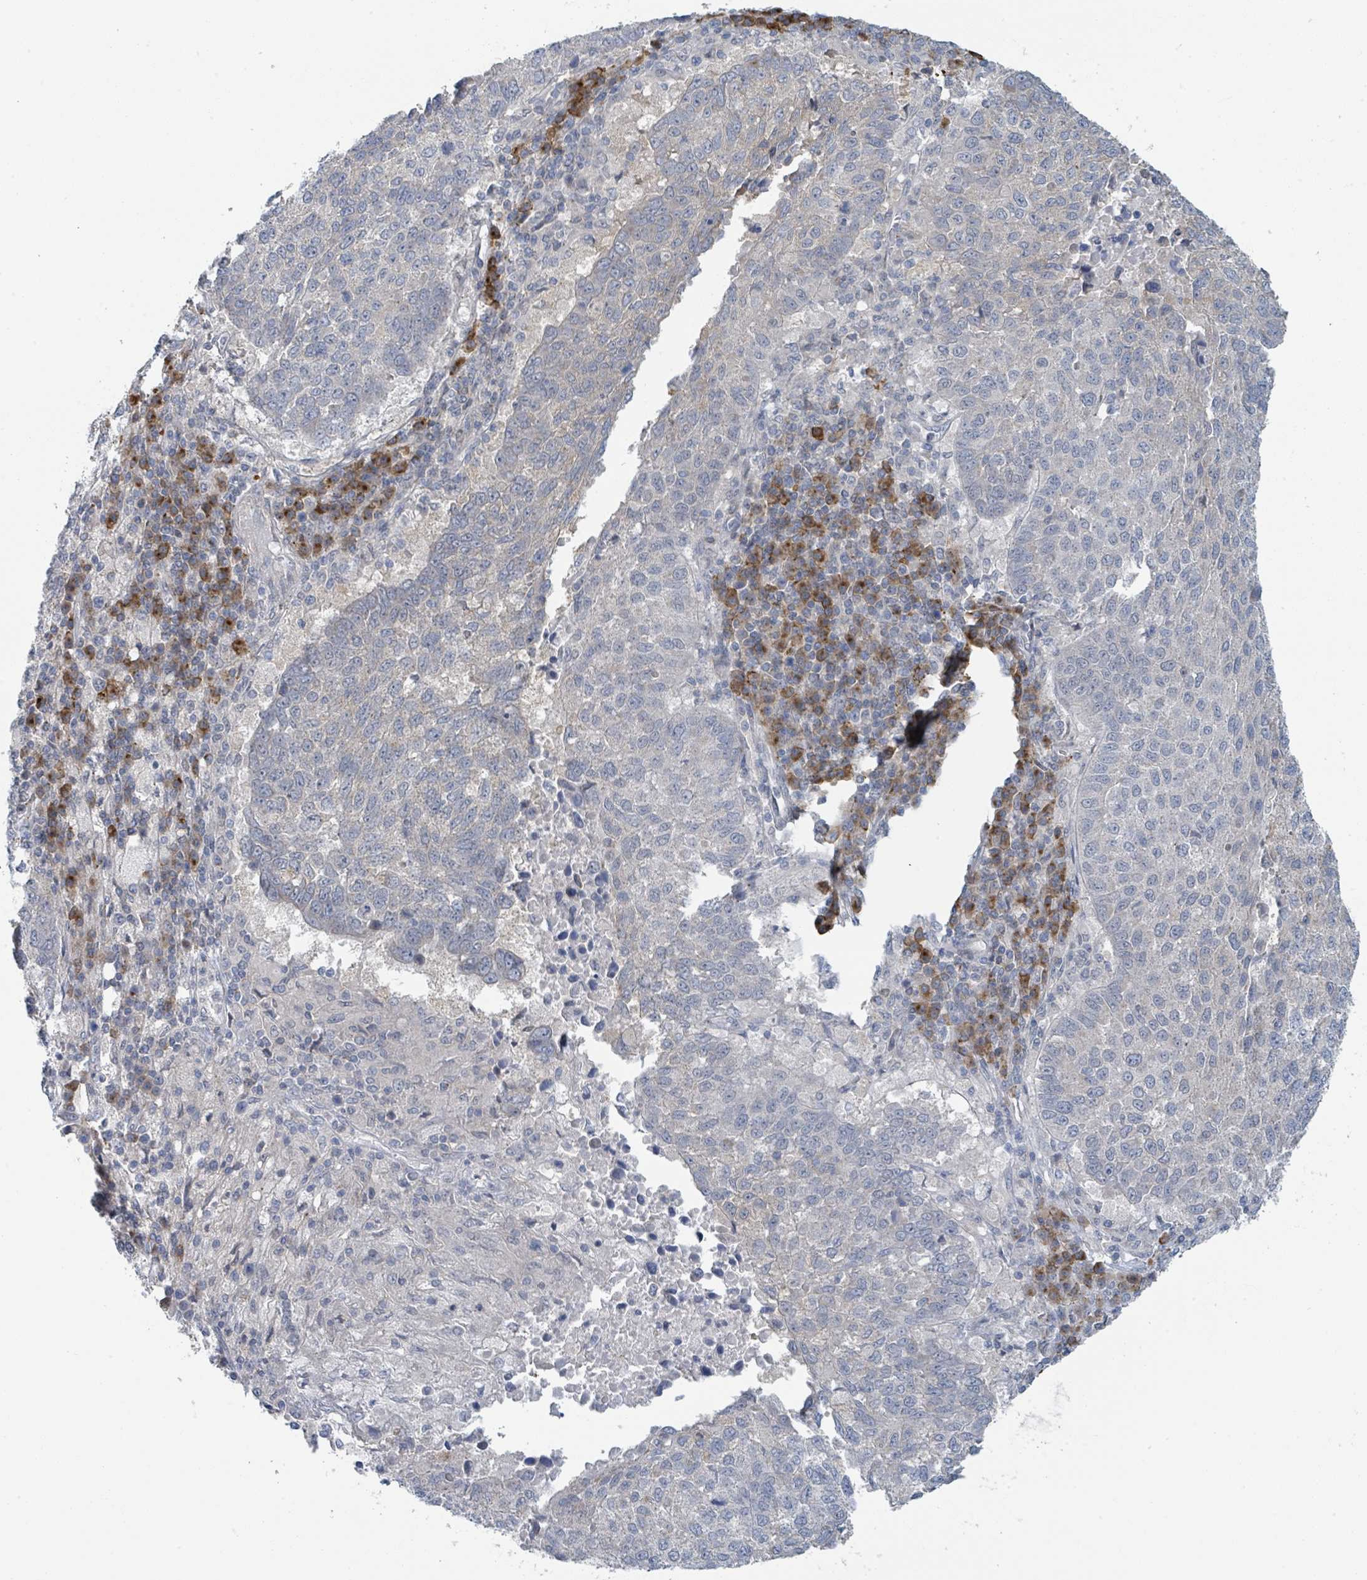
{"staining": {"intensity": "negative", "quantity": "none", "location": "none"}, "tissue": "lung cancer", "cell_type": "Tumor cells", "image_type": "cancer", "snomed": [{"axis": "morphology", "description": "Squamous cell carcinoma, NOS"}, {"axis": "topography", "description": "Lung"}], "caption": "The micrograph exhibits no significant positivity in tumor cells of lung cancer.", "gene": "ANKRD55", "patient": {"sex": "male", "age": 73}}